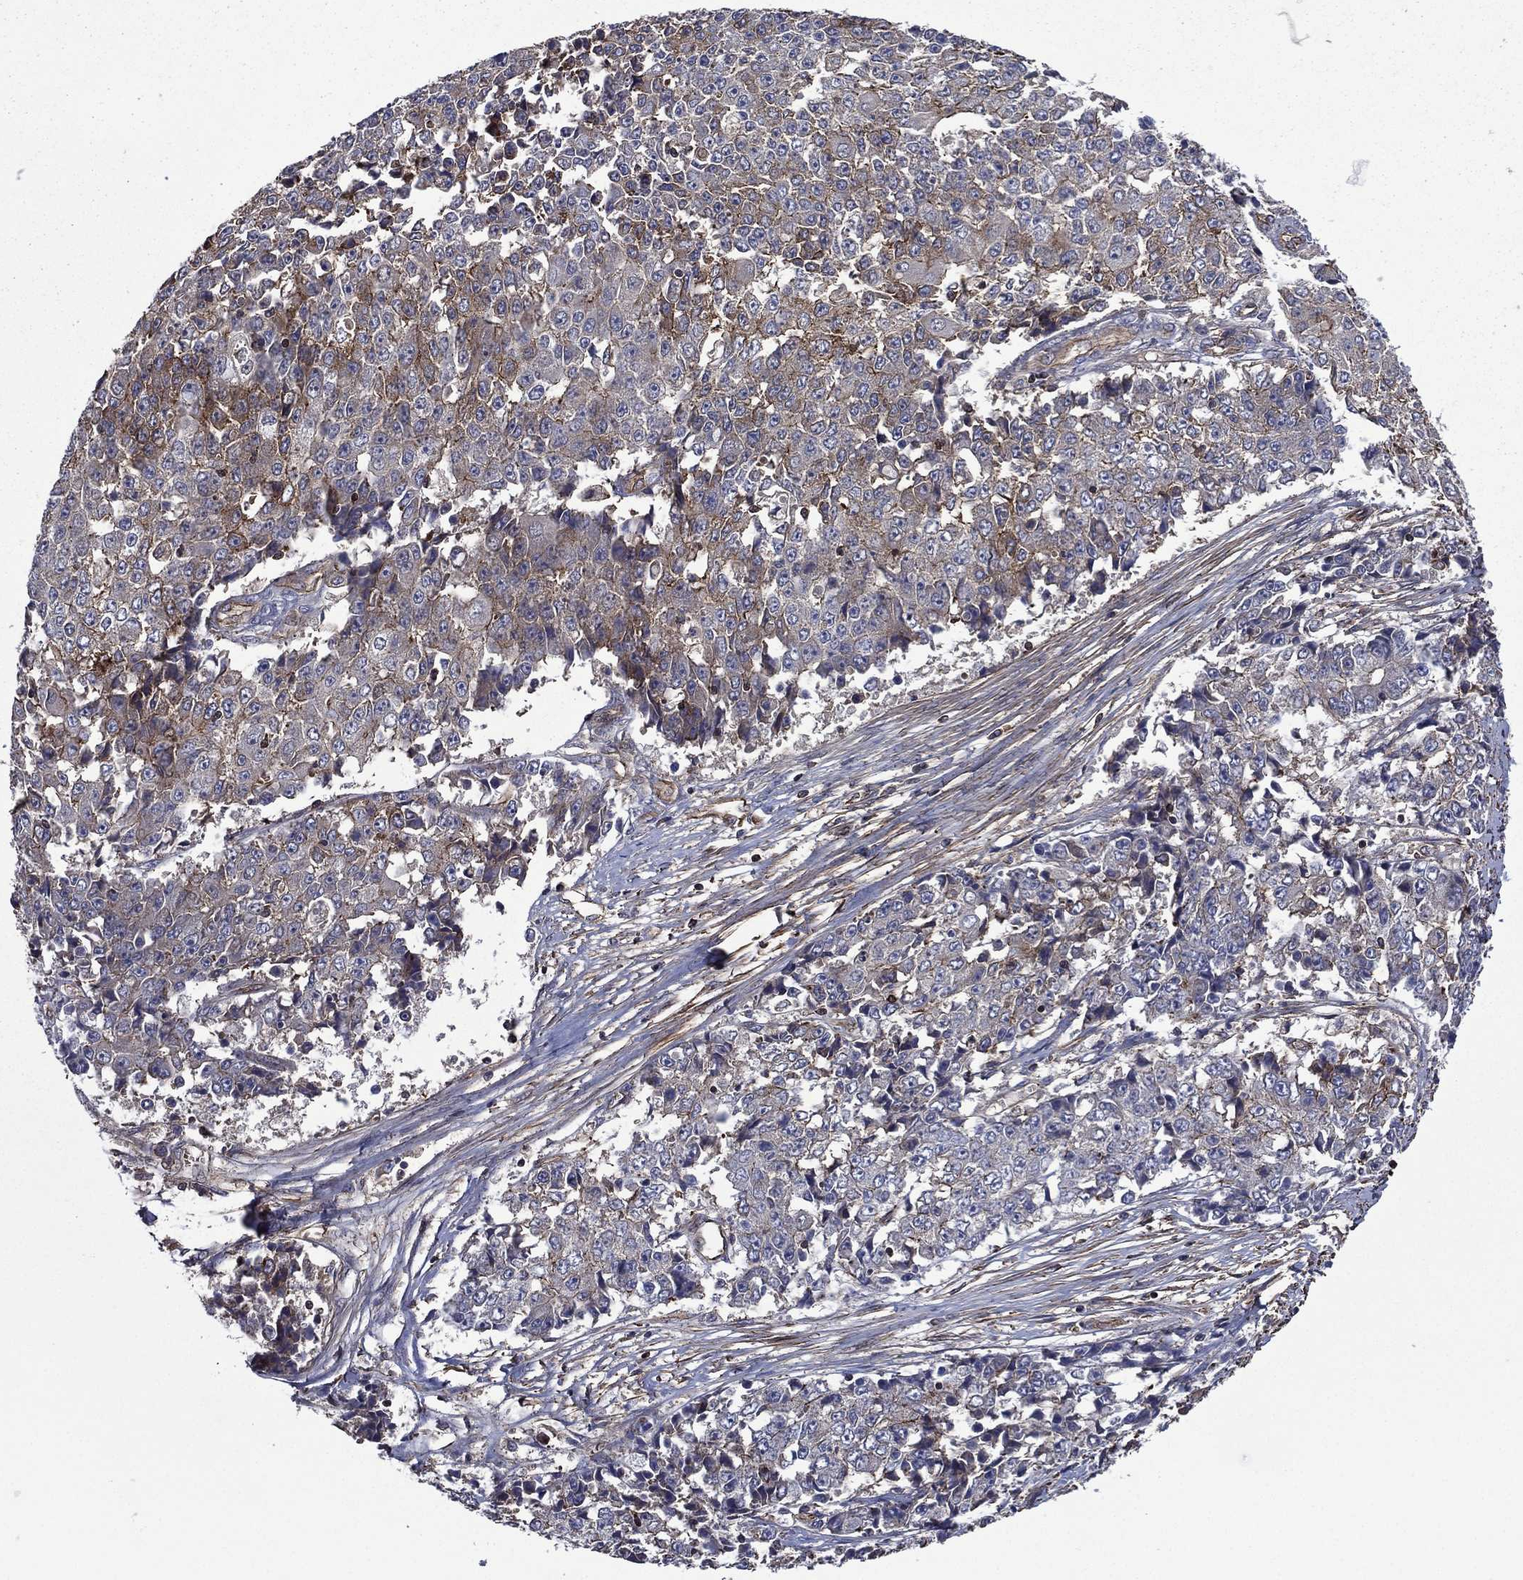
{"staining": {"intensity": "moderate", "quantity": "<25%", "location": "cytoplasmic/membranous"}, "tissue": "ovarian cancer", "cell_type": "Tumor cells", "image_type": "cancer", "snomed": [{"axis": "morphology", "description": "Carcinoma, endometroid"}, {"axis": "topography", "description": "Ovary"}], "caption": "Immunohistochemical staining of ovarian cancer exhibits low levels of moderate cytoplasmic/membranous staining in approximately <25% of tumor cells.", "gene": "PLPP3", "patient": {"sex": "female", "age": 42}}